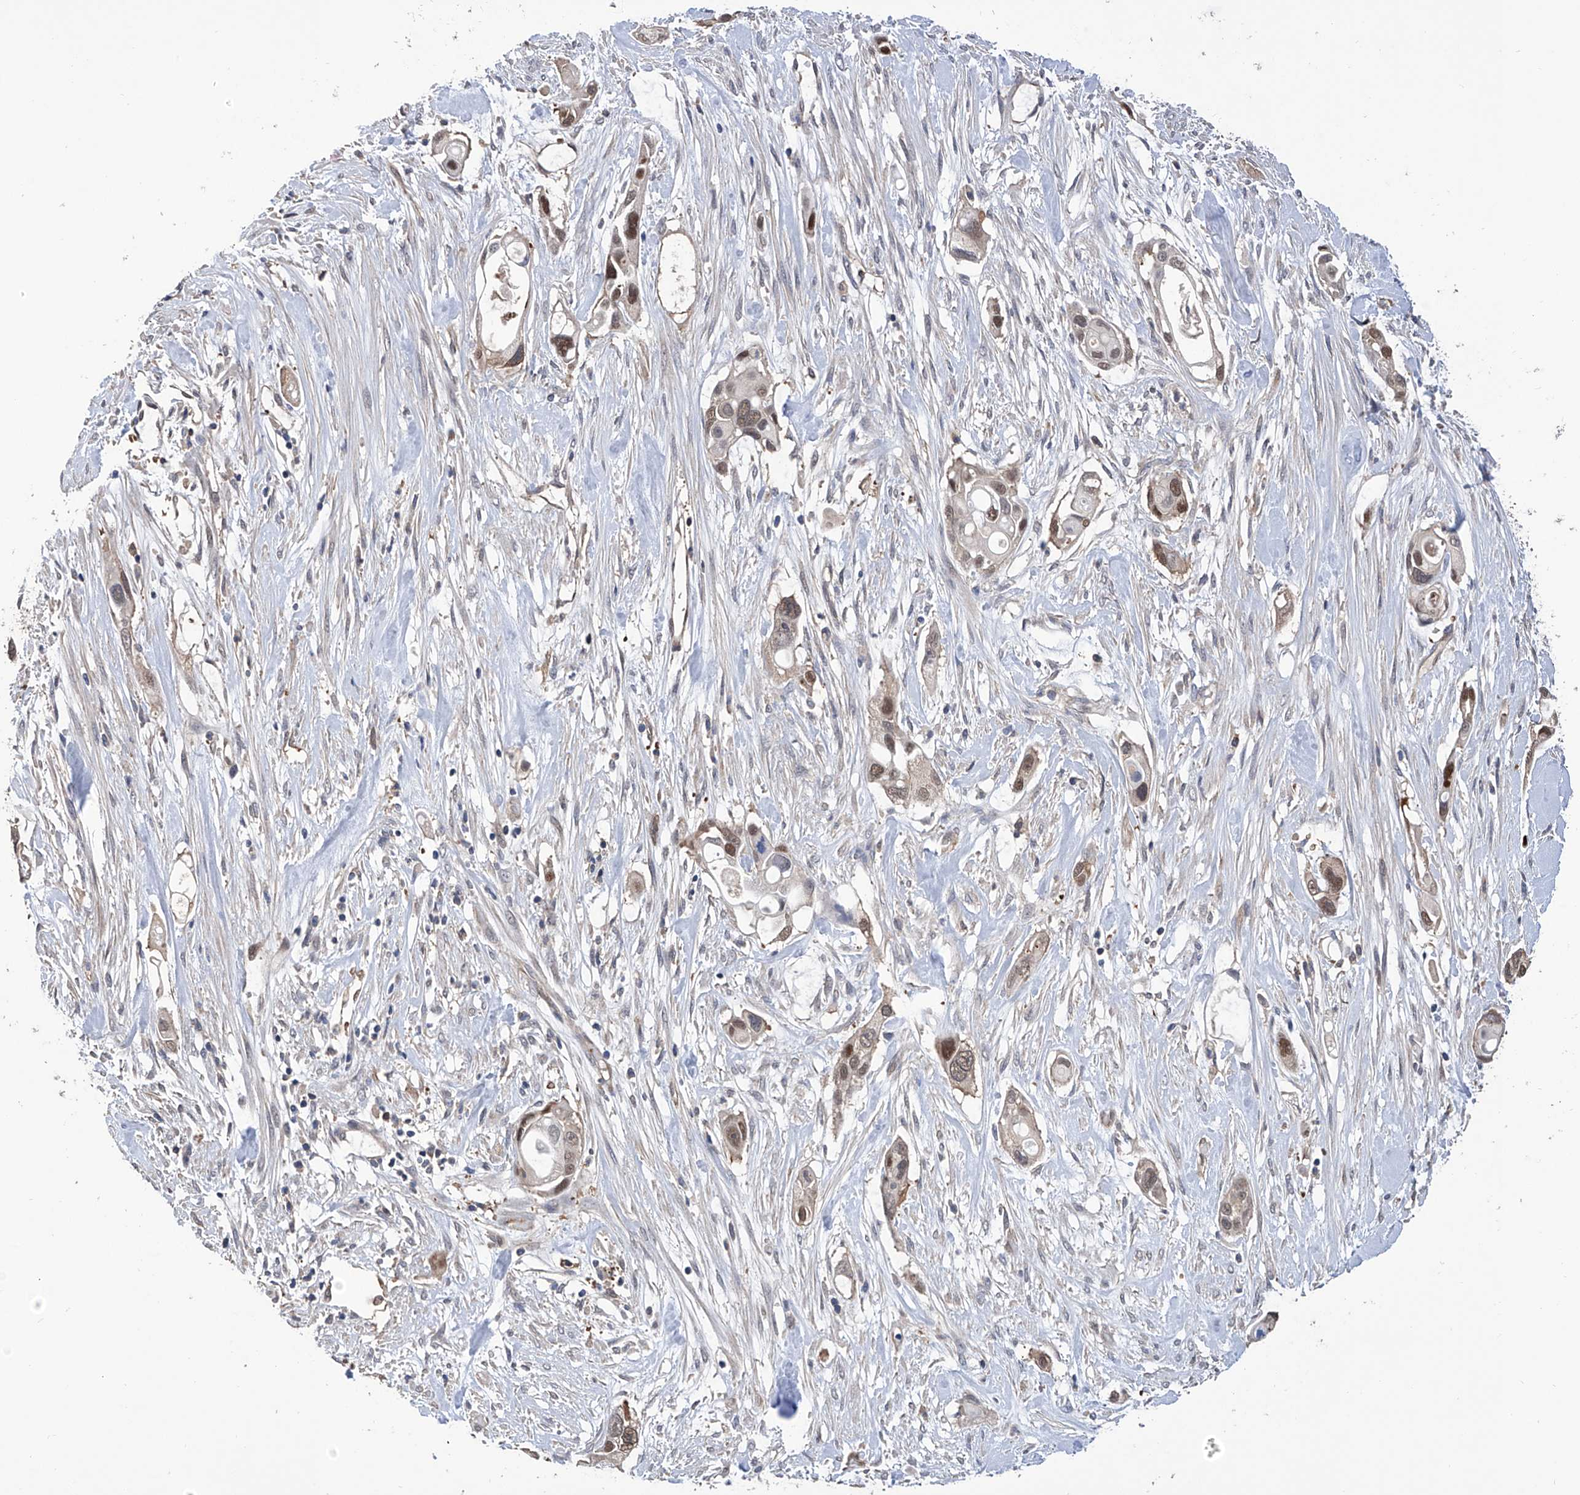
{"staining": {"intensity": "moderate", "quantity": "25%-75%", "location": "nuclear"}, "tissue": "pancreatic cancer", "cell_type": "Tumor cells", "image_type": "cancer", "snomed": [{"axis": "morphology", "description": "Adenocarcinoma, NOS"}, {"axis": "topography", "description": "Pancreas"}], "caption": "Immunohistochemical staining of human pancreatic cancer (adenocarcinoma) exhibits medium levels of moderate nuclear protein staining in approximately 25%-75% of tumor cells. The staining is performed using DAB (3,3'-diaminobenzidine) brown chromogen to label protein expression. The nuclei are counter-stained blue using hematoxylin.", "gene": "NUDT17", "patient": {"sex": "female", "age": 60}}